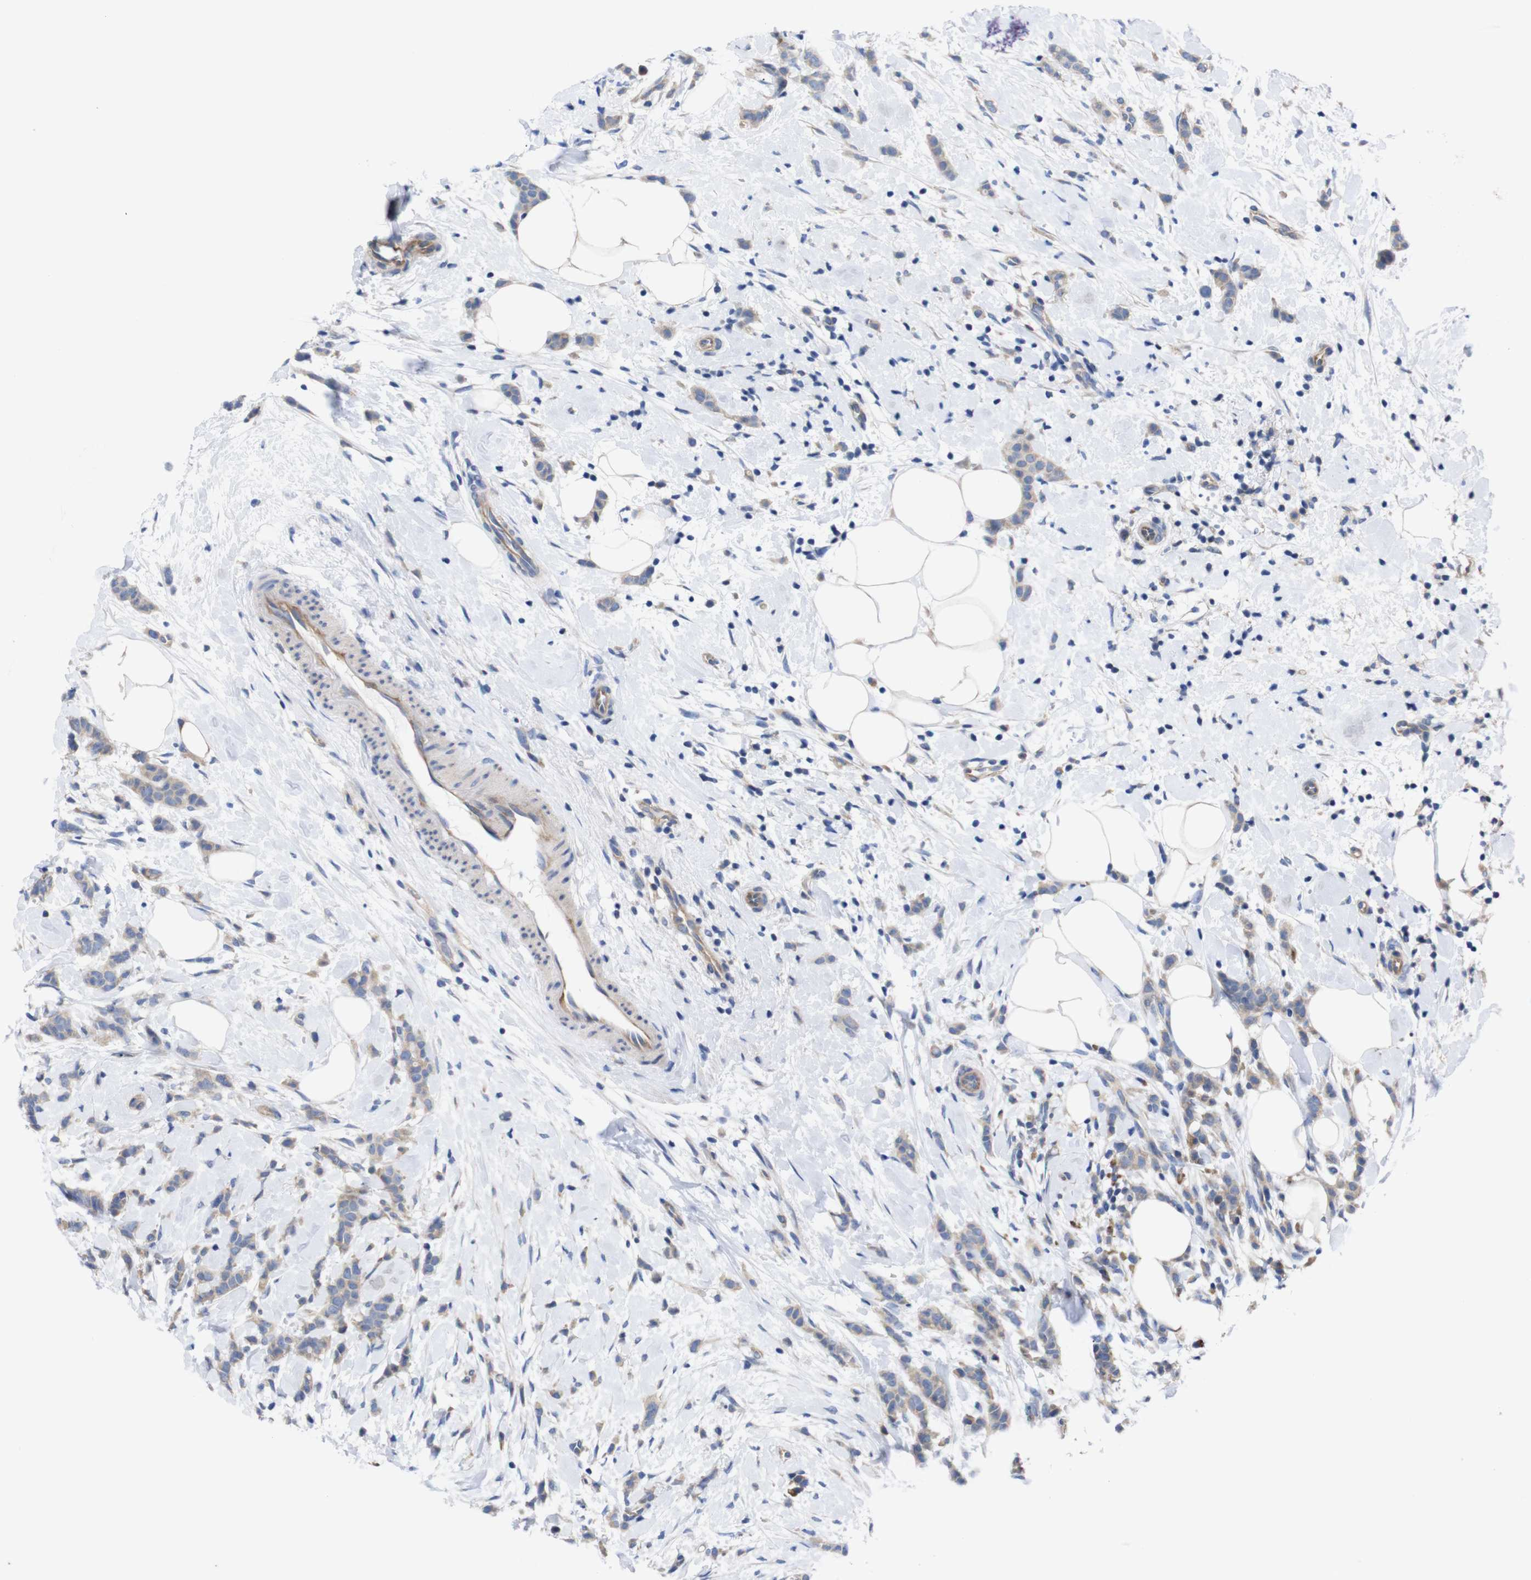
{"staining": {"intensity": "weak", "quantity": ">75%", "location": "cytoplasmic/membranous"}, "tissue": "breast cancer", "cell_type": "Tumor cells", "image_type": "cancer", "snomed": [{"axis": "morphology", "description": "Lobular carcinoma, in situ"}, {"axis": "morphology", "description": "Lobular carcinoma"}, {"axis": "topography", "description": "Breast"}], "caption": "DAB immunohistochemical staining of breast cancer exhibits weak cytoplasmic/membranous protein staining in approximately >75% of tumor cells.", "gene": "USH1C", "patient": {"sex": "female", "age": 41}}